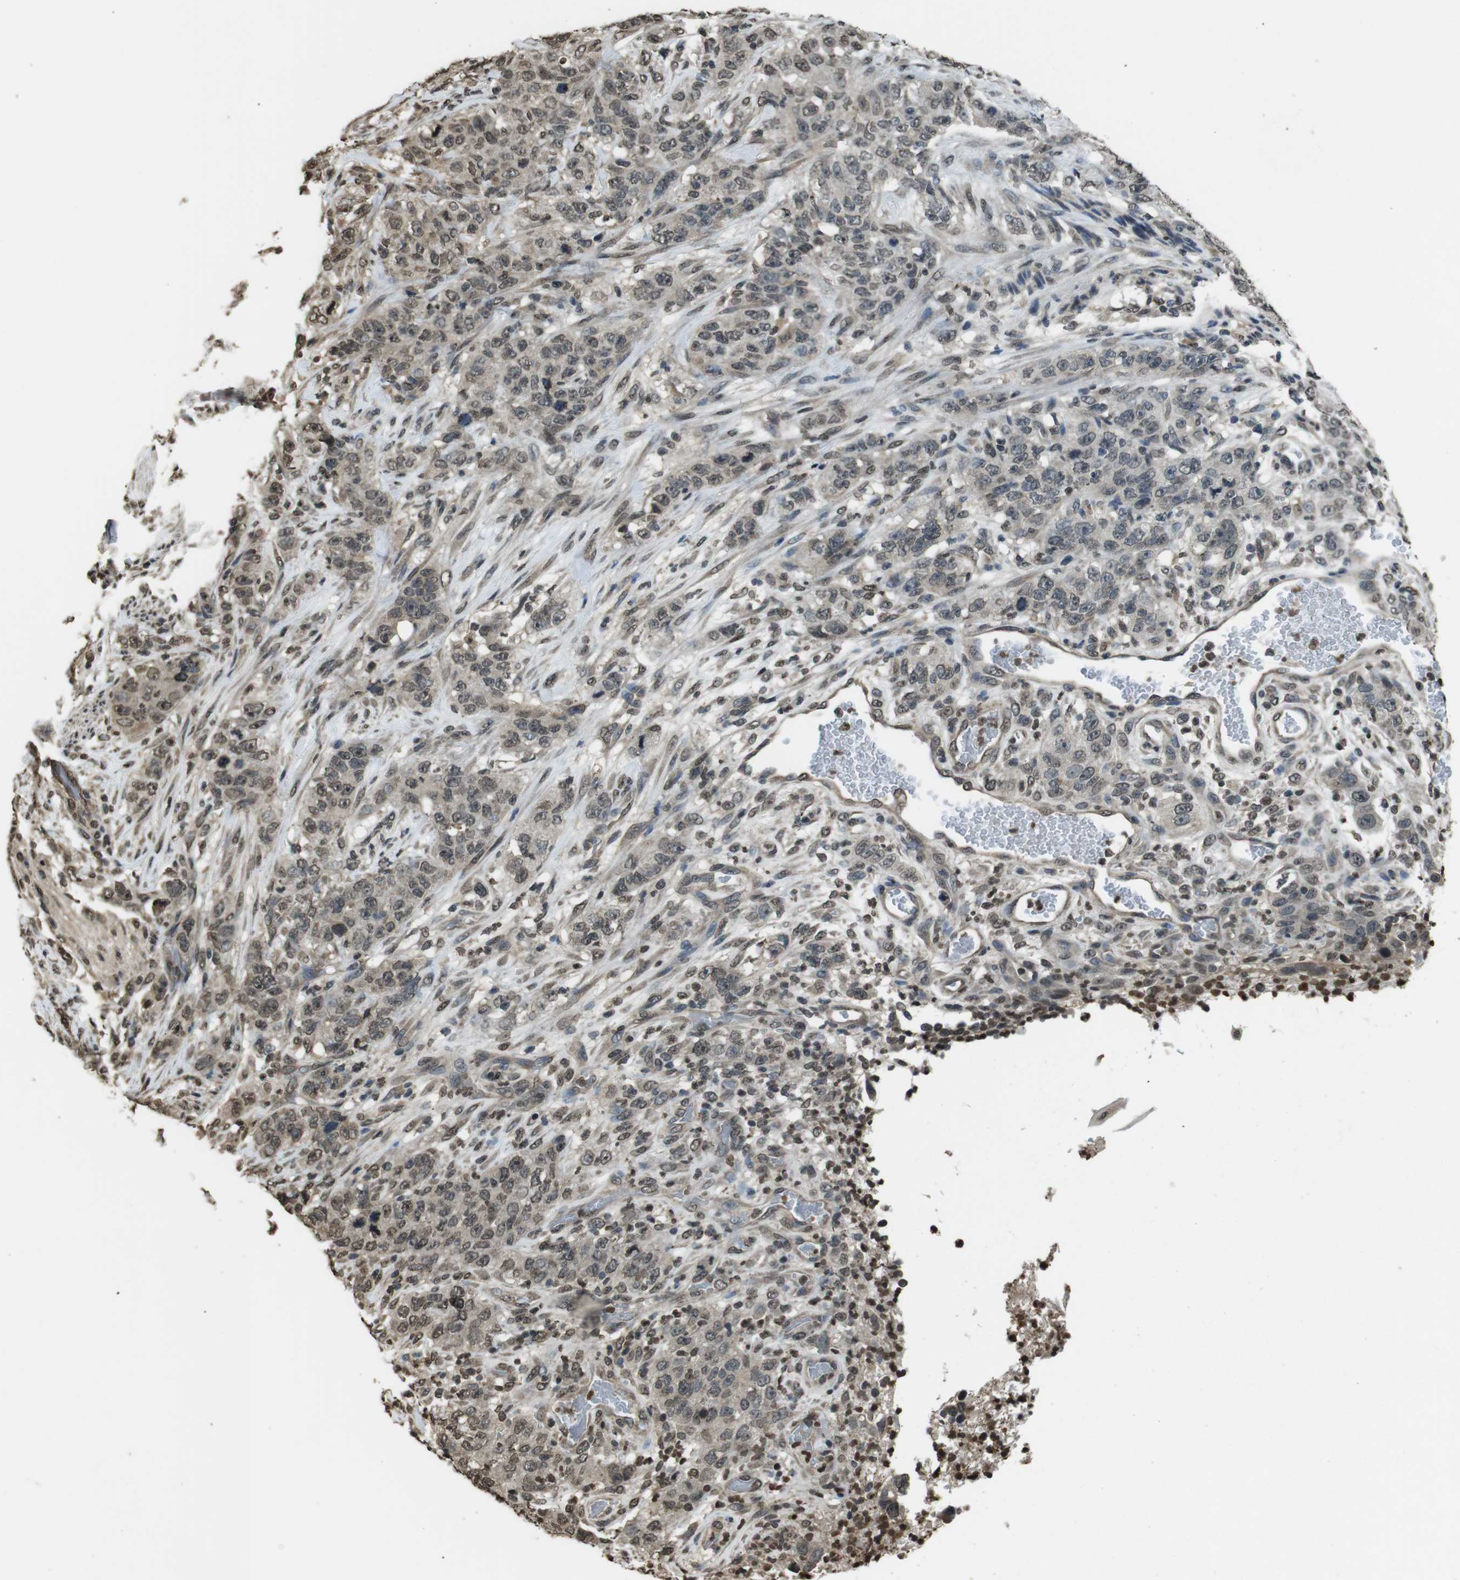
{"staining": {"intensity": "weak", "quantity": "25%-75%", "location": "nuclear"}, "tissue": "stomach cancer", "cell_type": "Tumor cells", "image_type": "cancer", "snomed": [{"axis": "morphology", "description": "Adenocarcinoma, NOS"}, {"axis": "topography", "description": "Stomach"}], "caption": "High-magnification brightfield microscopy of adenocarcinoma (stomach) stained with DAB (3,3'-diaminobenzidine) (brown) and counterstained with hematoxylin (blue). tumor cells exhibit weak nuclear expression is appreciated in approximately25%-75% of cells.", "gene": "MAF", "patient": {"sex": "male", "age": 48}}